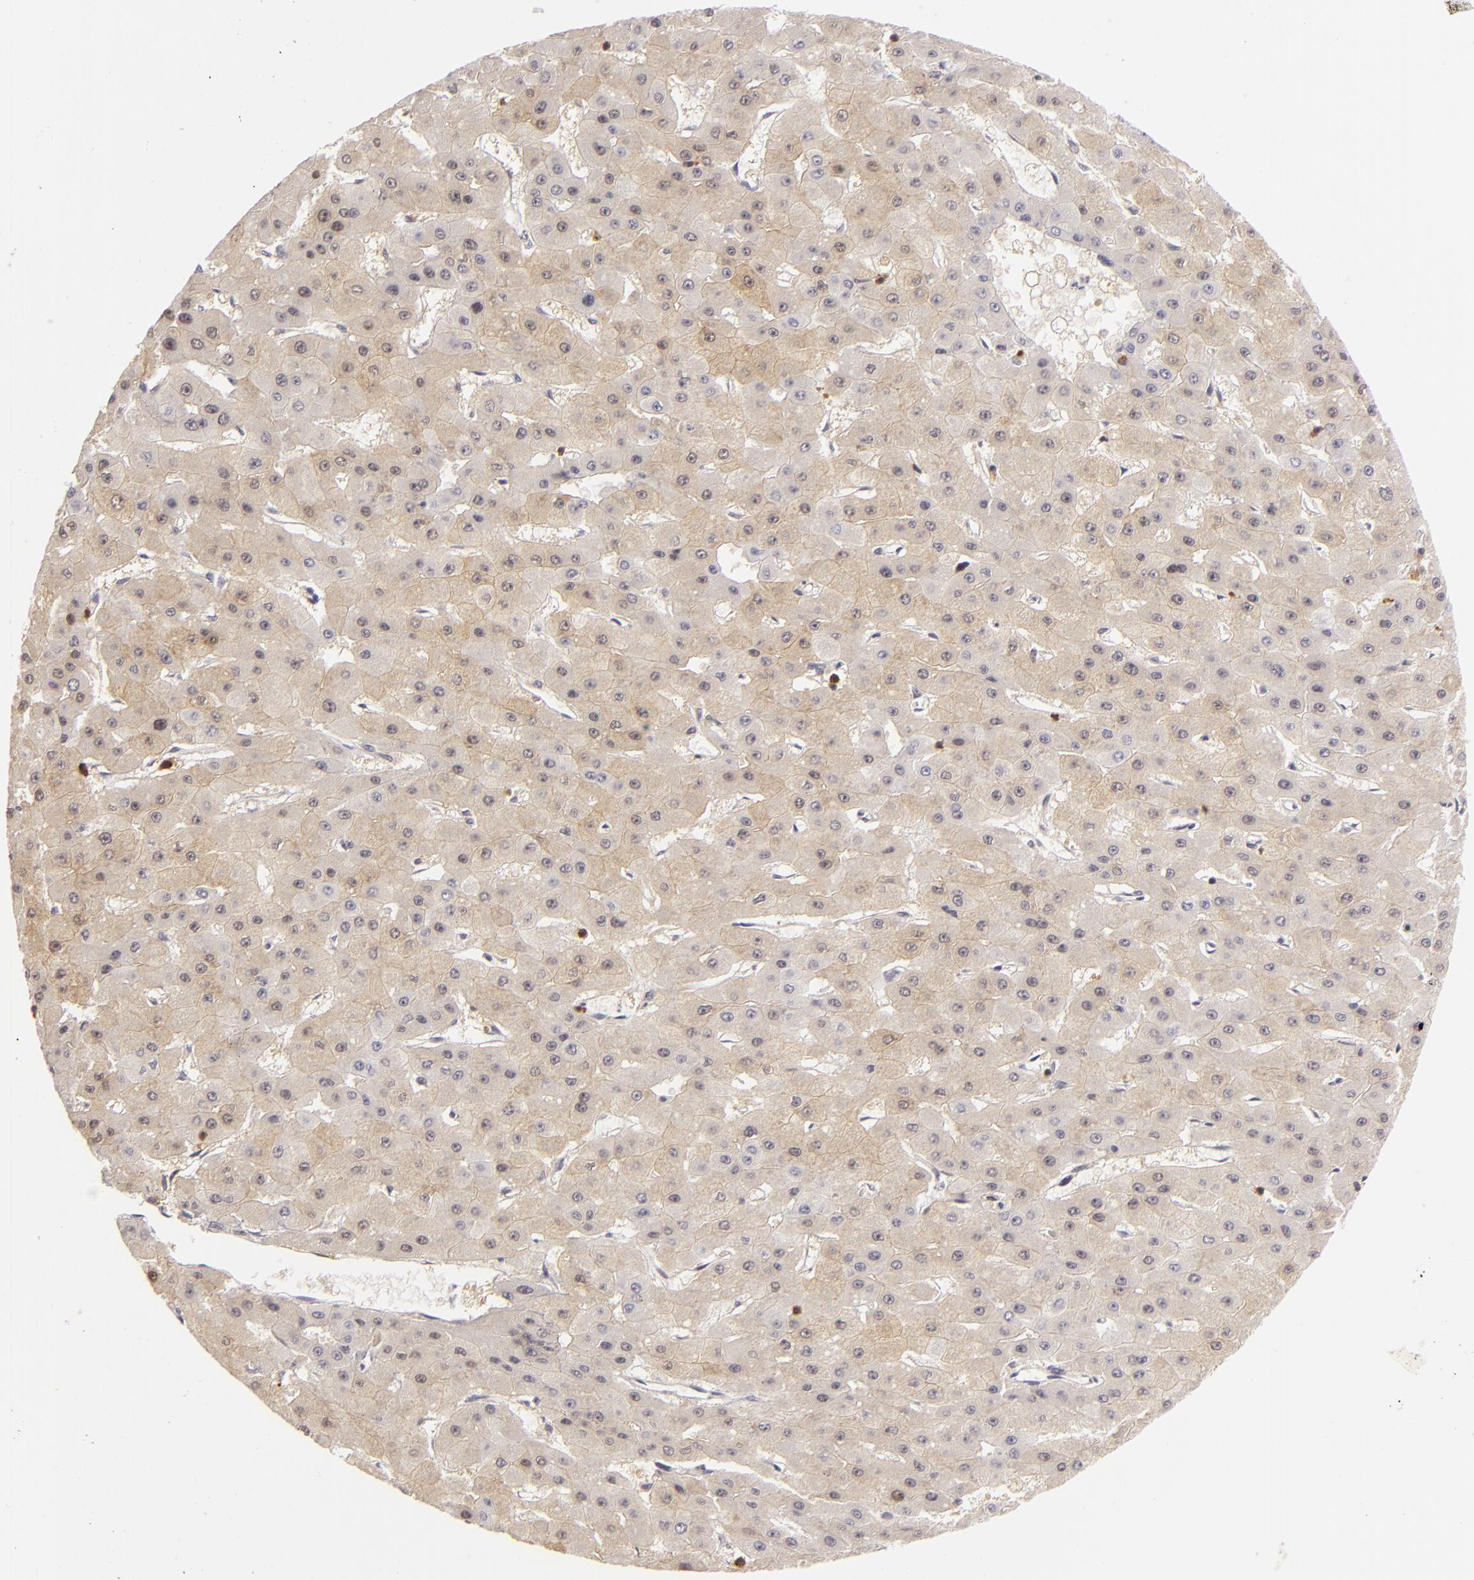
{"staining": {"intensity": "moderate", "quantity": ">75%", "location": "cytoplasmic/membranous"}, "tissue": "liver cancer", "cell_type": "Tumor cells", "image_type": "cancer", "snomed": [{"axis": "morphology", "description": "Carcinoma, Hepatocellular, NOS"}, {"axis": "topography", "description": "Liver"}], "caption": "This is a photomicrograph of immunohistochemistry (IHC) staining of liver cancer, which shows moderate positivity in the cytoplasmic/membranous of tumor cells.", "gene": "APOBEC3G", "patient": {"sex": "female", "age": 52}}